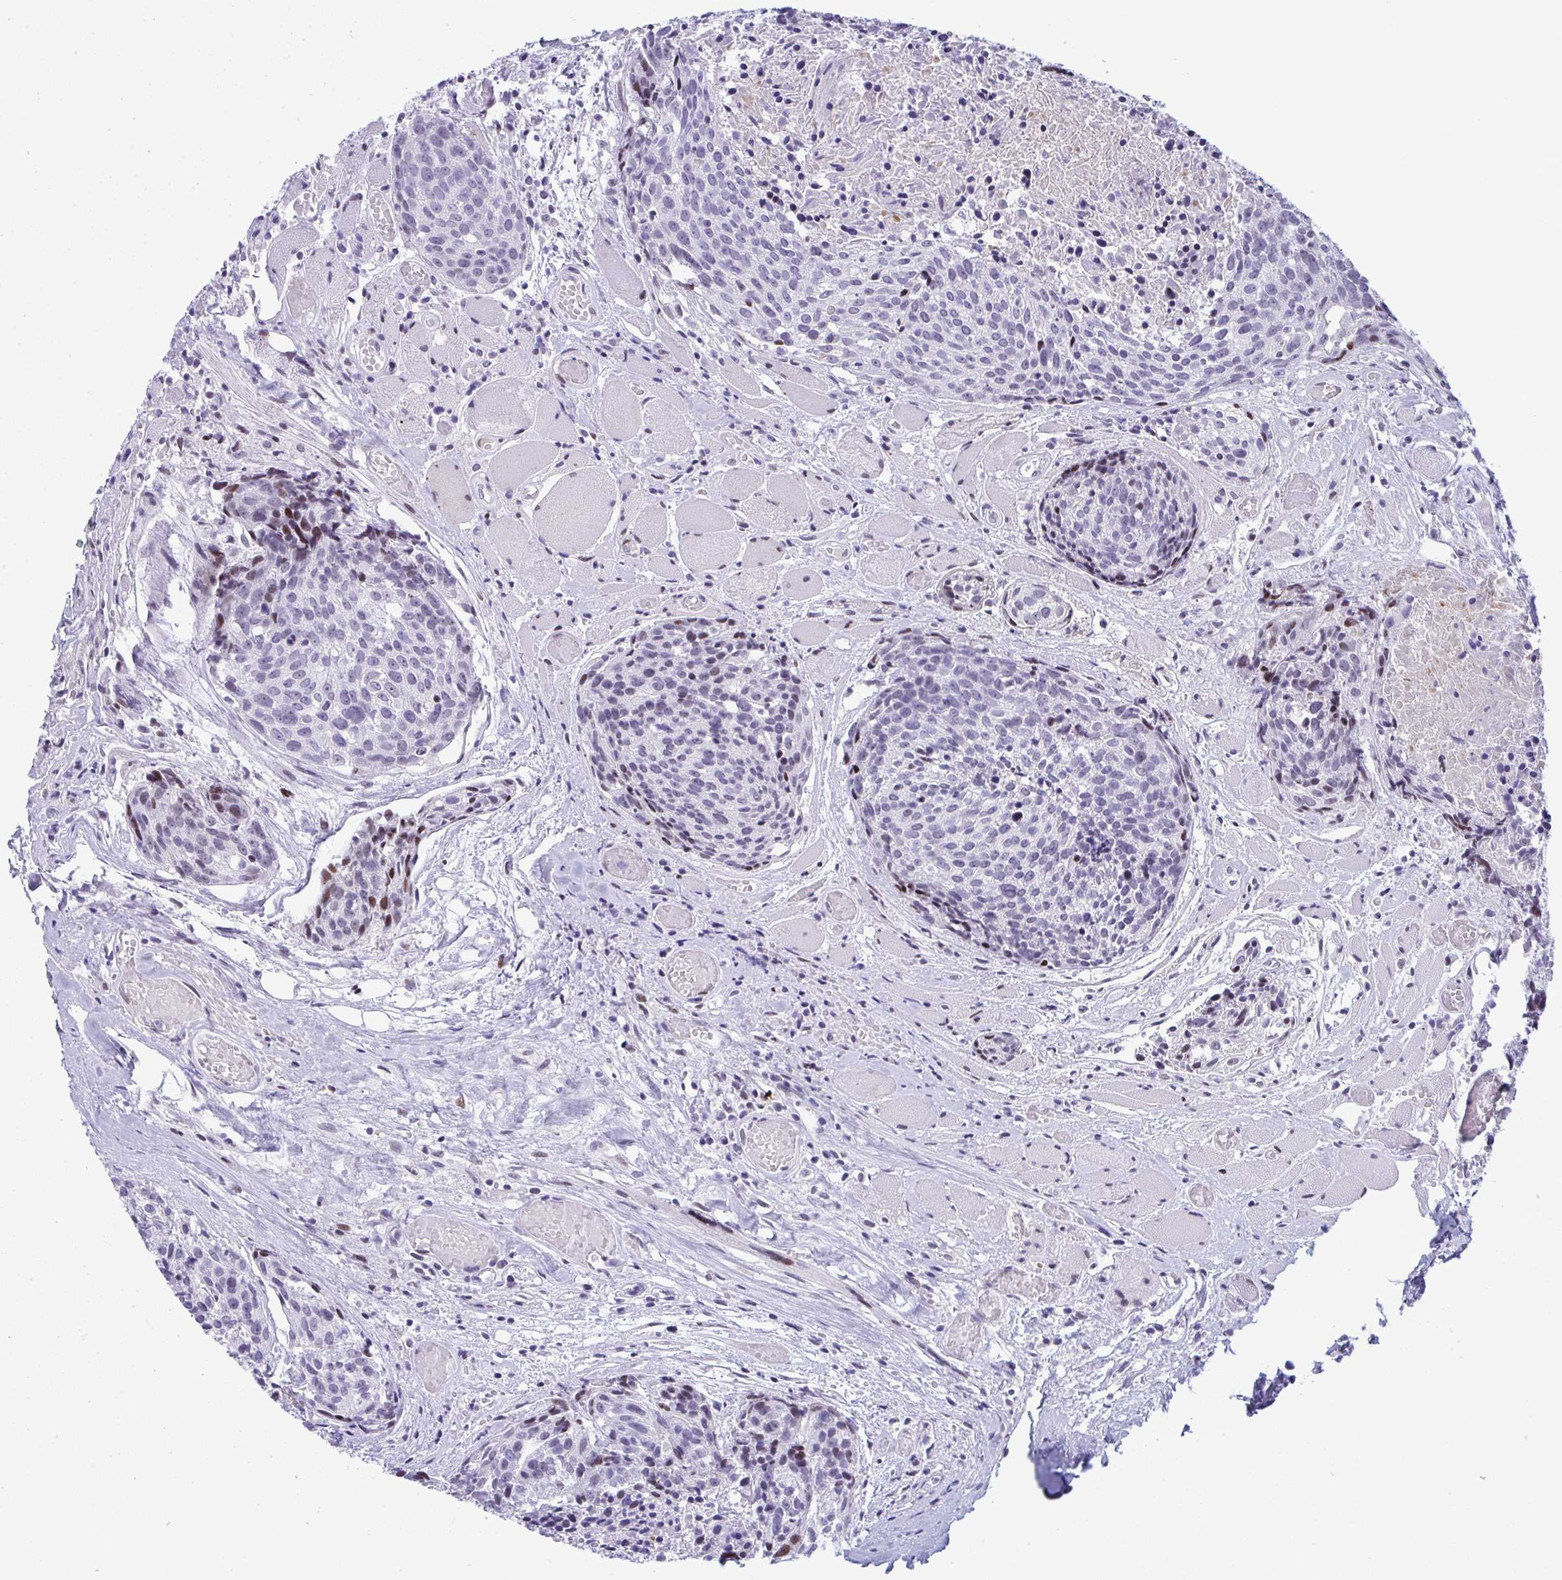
{"staining": {"intensity": "negative", "quantity": "none", "location": "none"}, "tissue": "head and neck cancer", "cell_type": "Tumor cells", "image_type": "cancer", "snomed": [{"axis": "morphology", "description": "Squamous cell carcinoma, NOS"}, {"axis": "topography", "description": "Oral tissue"}, {"axis": "topography", "description": "Head-Neck"}], "caption": "There is no significant staining in tumor cells of head and neck squamous cell carcinoma.", "gene": "ZFHX3", "patient": {"sex": "male", "age": 64}}